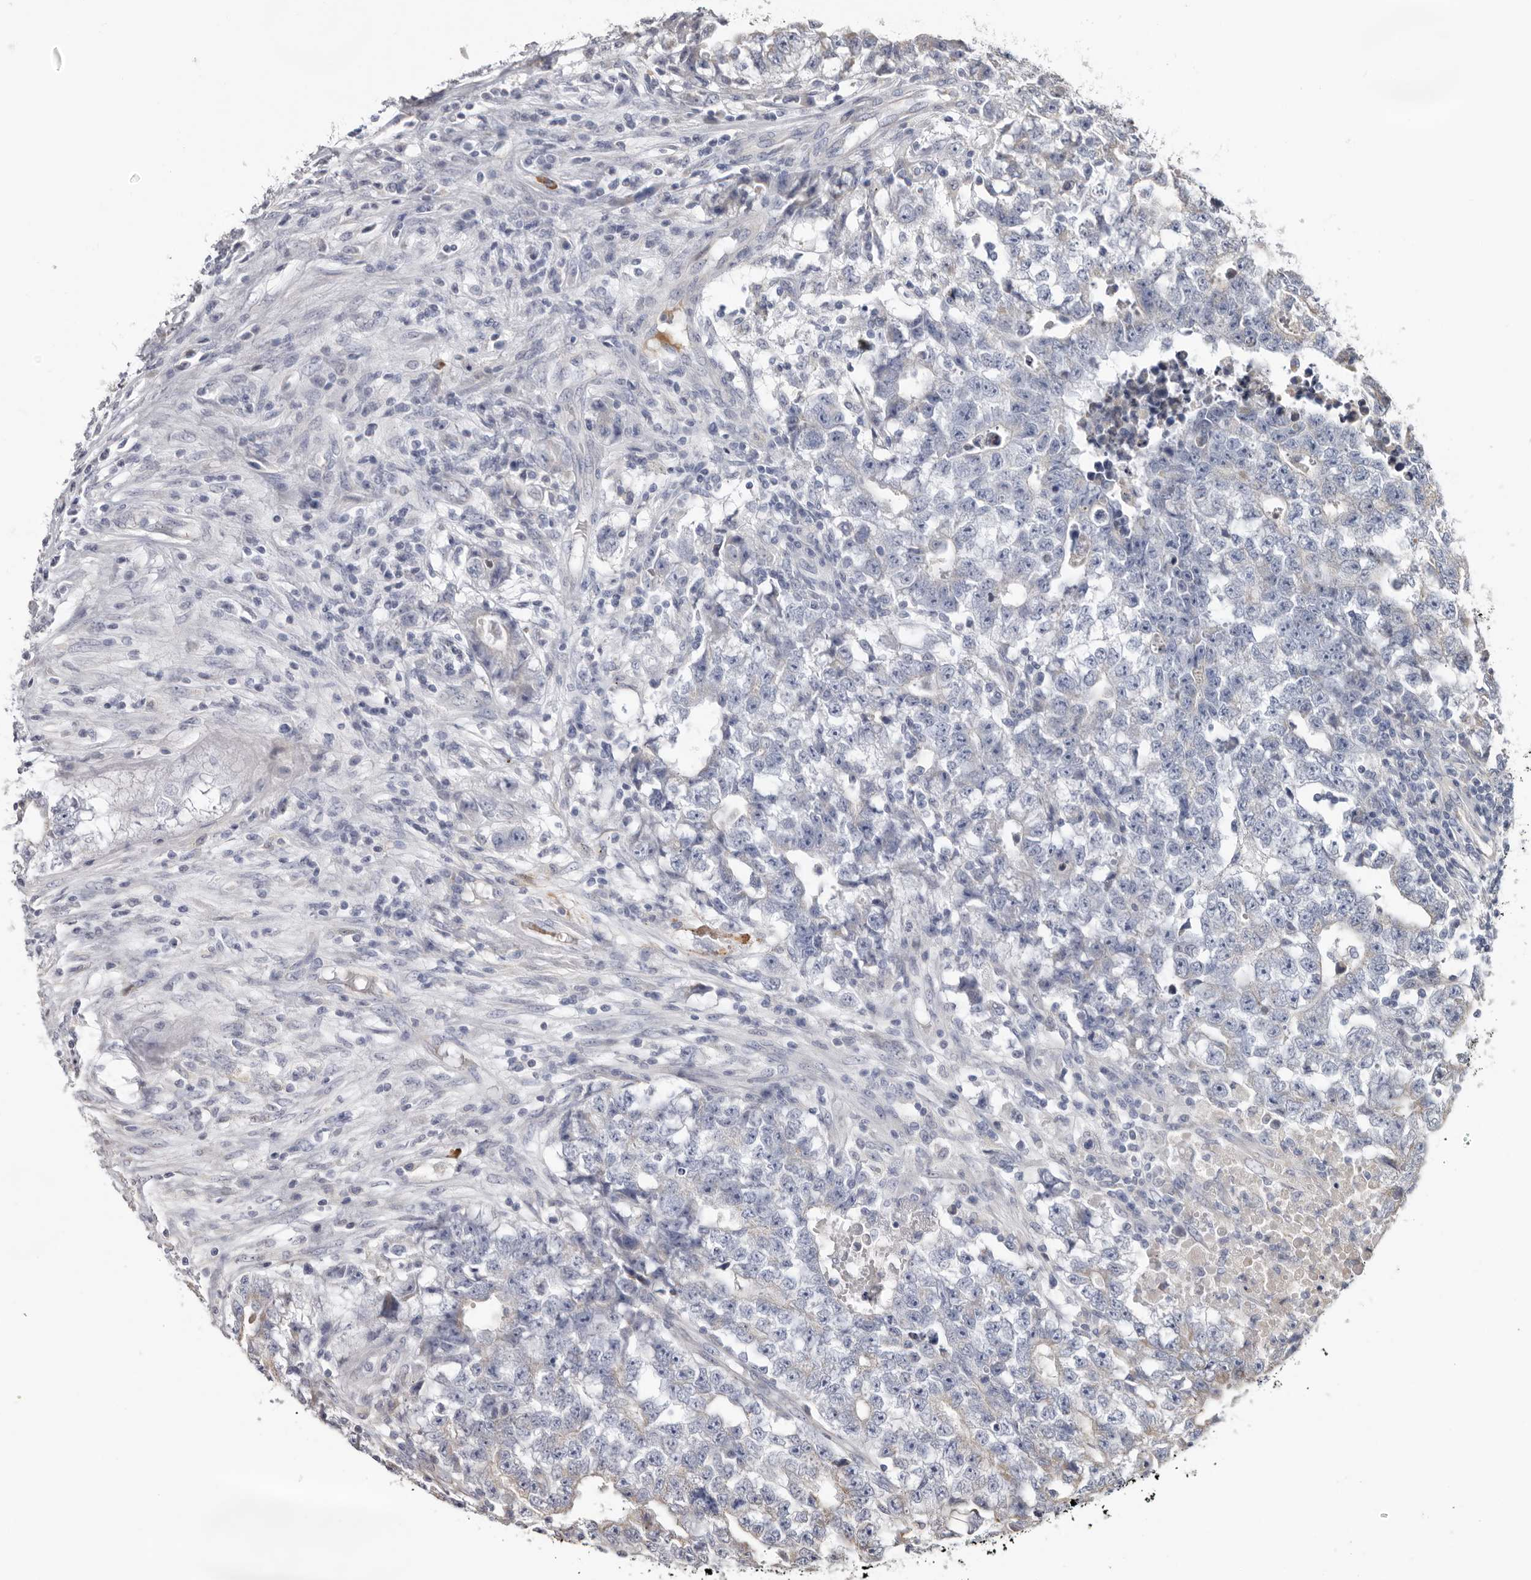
{"staining": {"intensity": "negative", "quantity": "none", "location": "none"}, "tissue": "testis cancer", "cell_type": "Tumor cells", "image_type": "cancer", "snomed": [{"axis": "morphology", "description": "Carcinoma, Embryonal, NOS"}, {"axis": "topography", "description": "Testis"}], "caption": "Protein analysis of testis cancer (embryonal carcinoma) exhibits no significant staining in tumor cells. The staining was performed using DAB (3,3'-diaminobenzidine) to visualize the protein expression in brown, while the nuclei were stained in blue with hematoxylin (Magnification: 20x).", "gene": "ASIC5", "patient": {"sex": "male", "age": 25}}